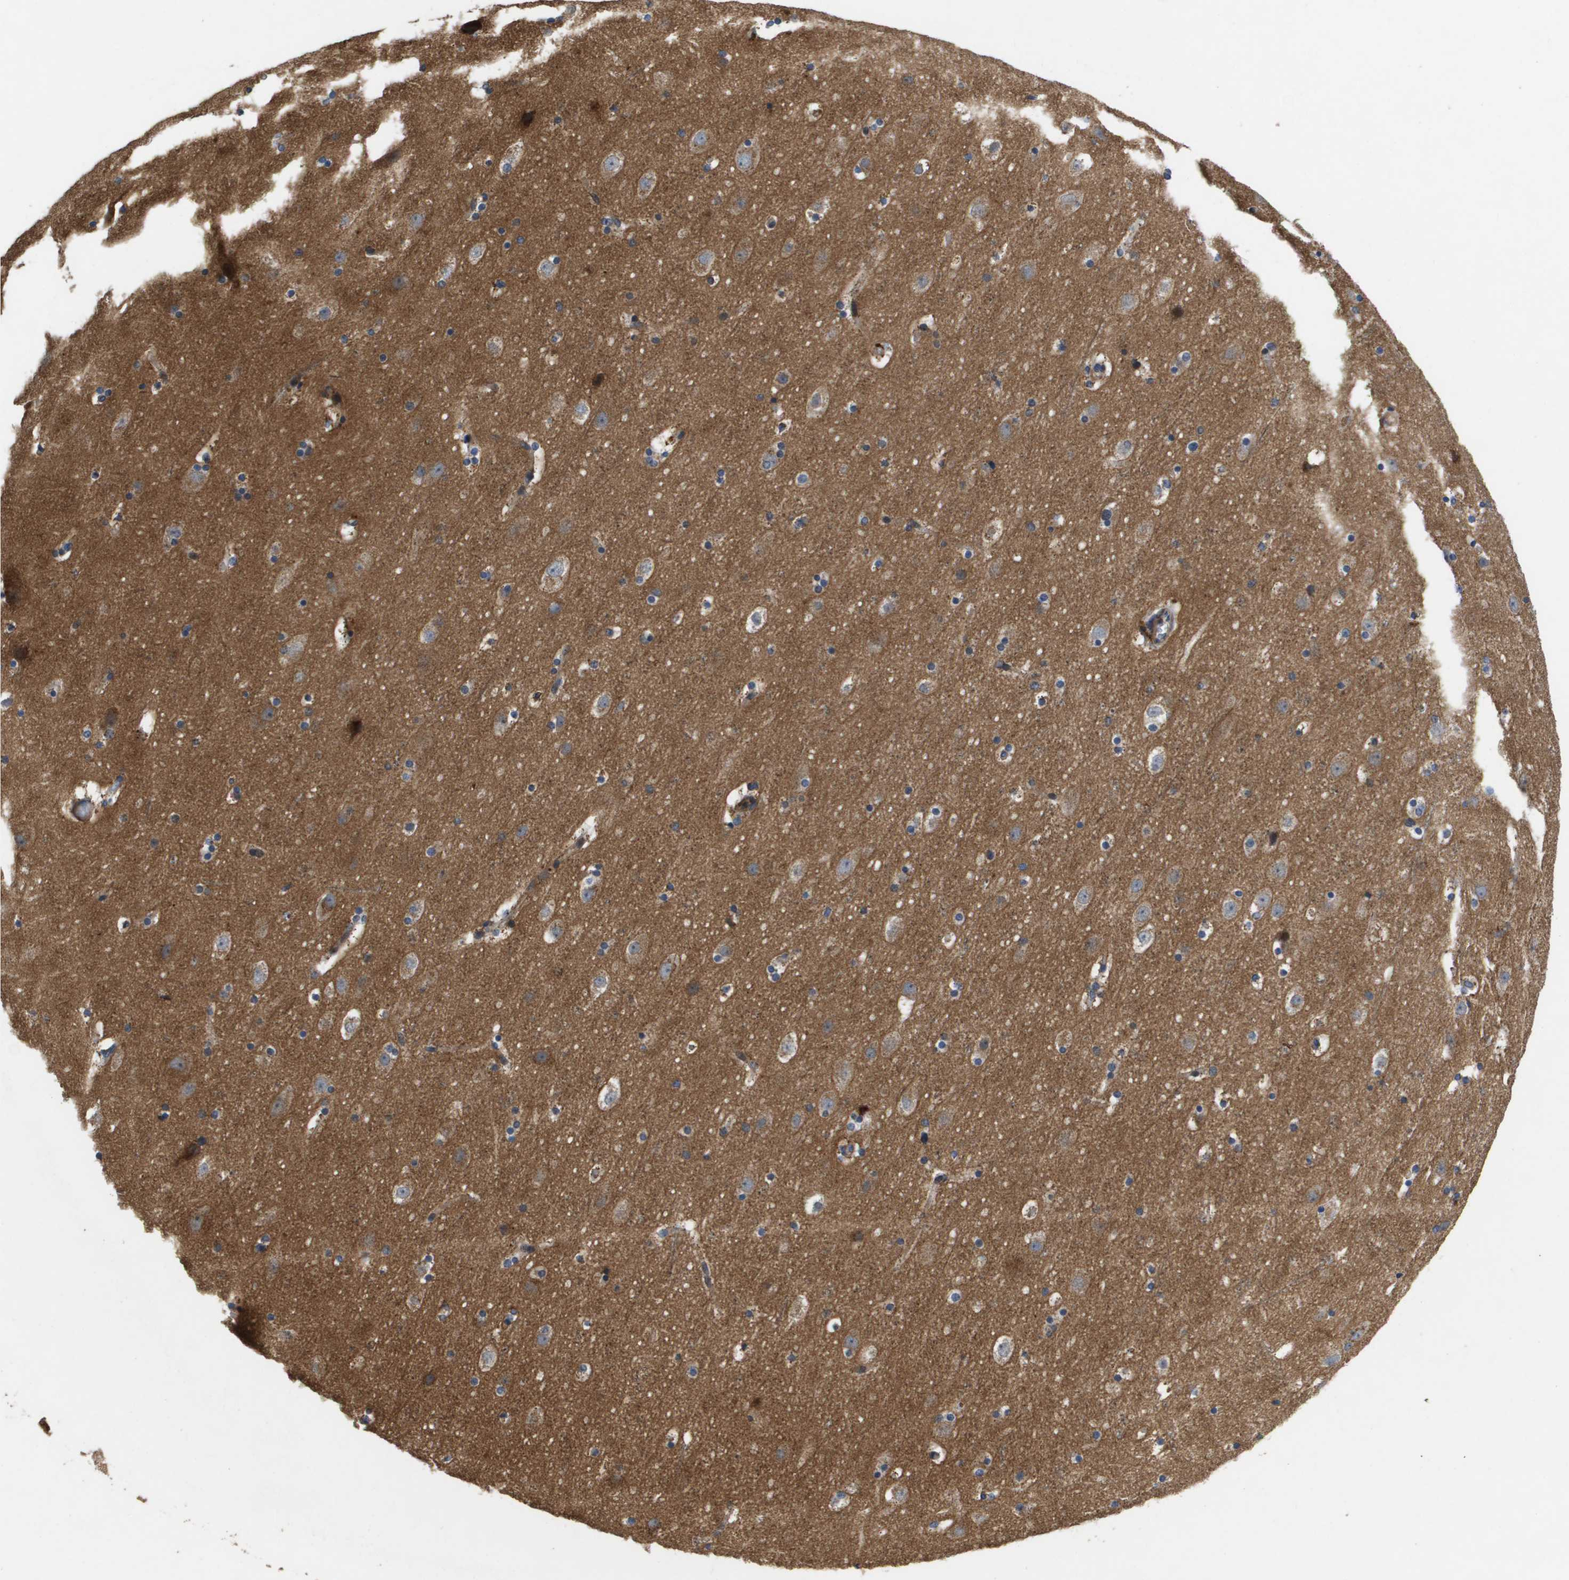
{"staining": {"intensity": "negative", "quantity": "none", "location": "none"}, "tissue": "cerebral cortex", "cell_type": "Endothelial cells", "image_type": "normal", "snomed": [{"axis": "morphology", "description": "Normal tissue, NOS"}, {"axis": "topography", "description": "Cerebral cortex"}], "caption": "Endothelial cells are negative for brown protein staining in benign cerebral cortex. Nuclei are stained in blue.", "gene": "ENTPD2", "patient": {"sex": "male", "age": 45}}